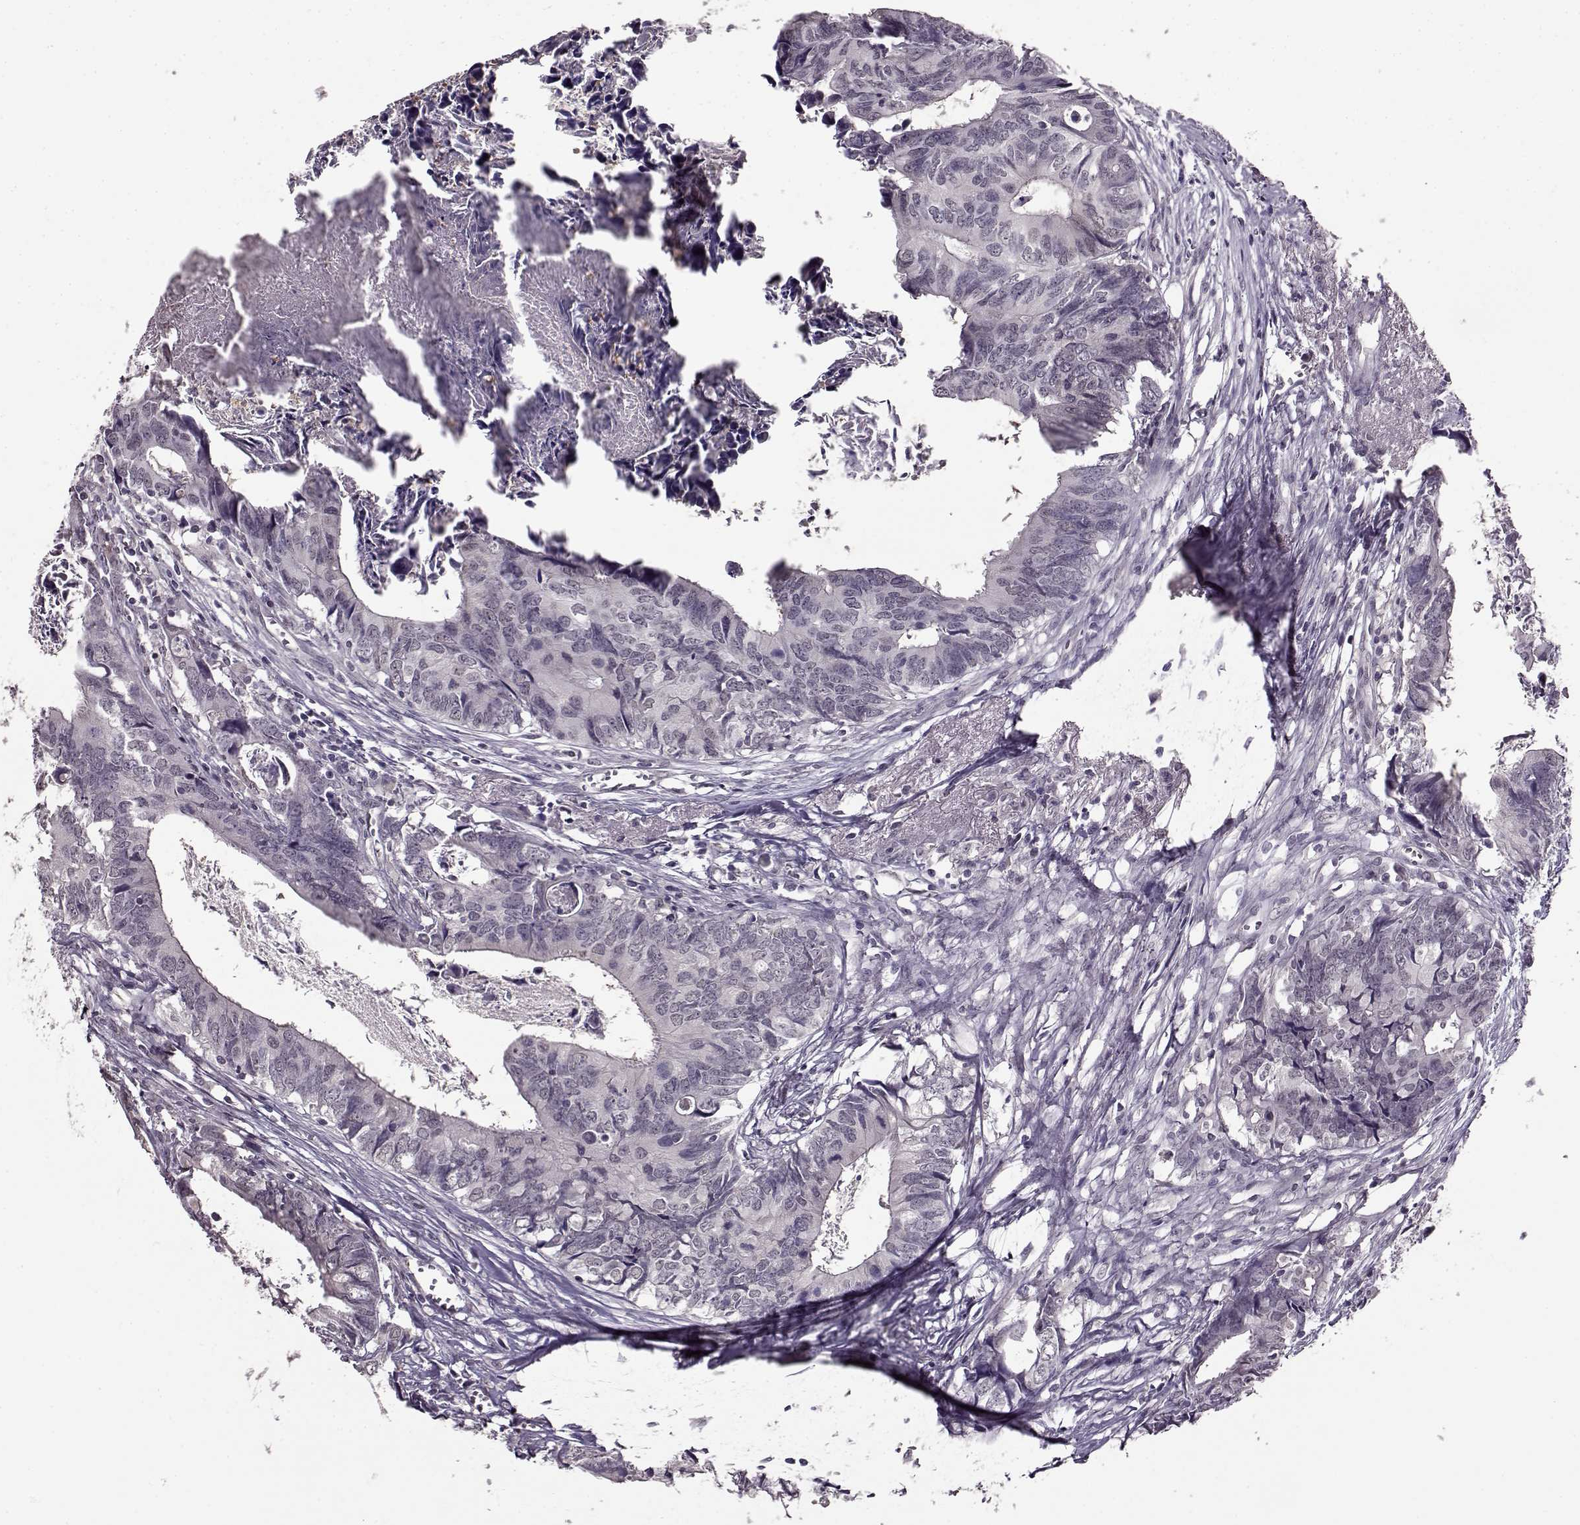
{"staining": {"intensity": "negative", "quantity": "none", "location": "none"}, "tissue": "colorectal cancer", "cell_type": "Tumor cells", "image_type": "cancer", "snomed": [{"axis": "morphology", "description": "Adenocarcinoma, NOS"}, {"axis": "topography", "description": "Colon"}], "caption": "Colorectal adenocarcinoma was stained to show a protein in brown. There is no significant positivity in tumor cells. (DAB immunohistochemistry (IHC) with hematoxylin counter stain).", "gene": "RP1L1", "patient": {"sex": "female", "age": 82}}